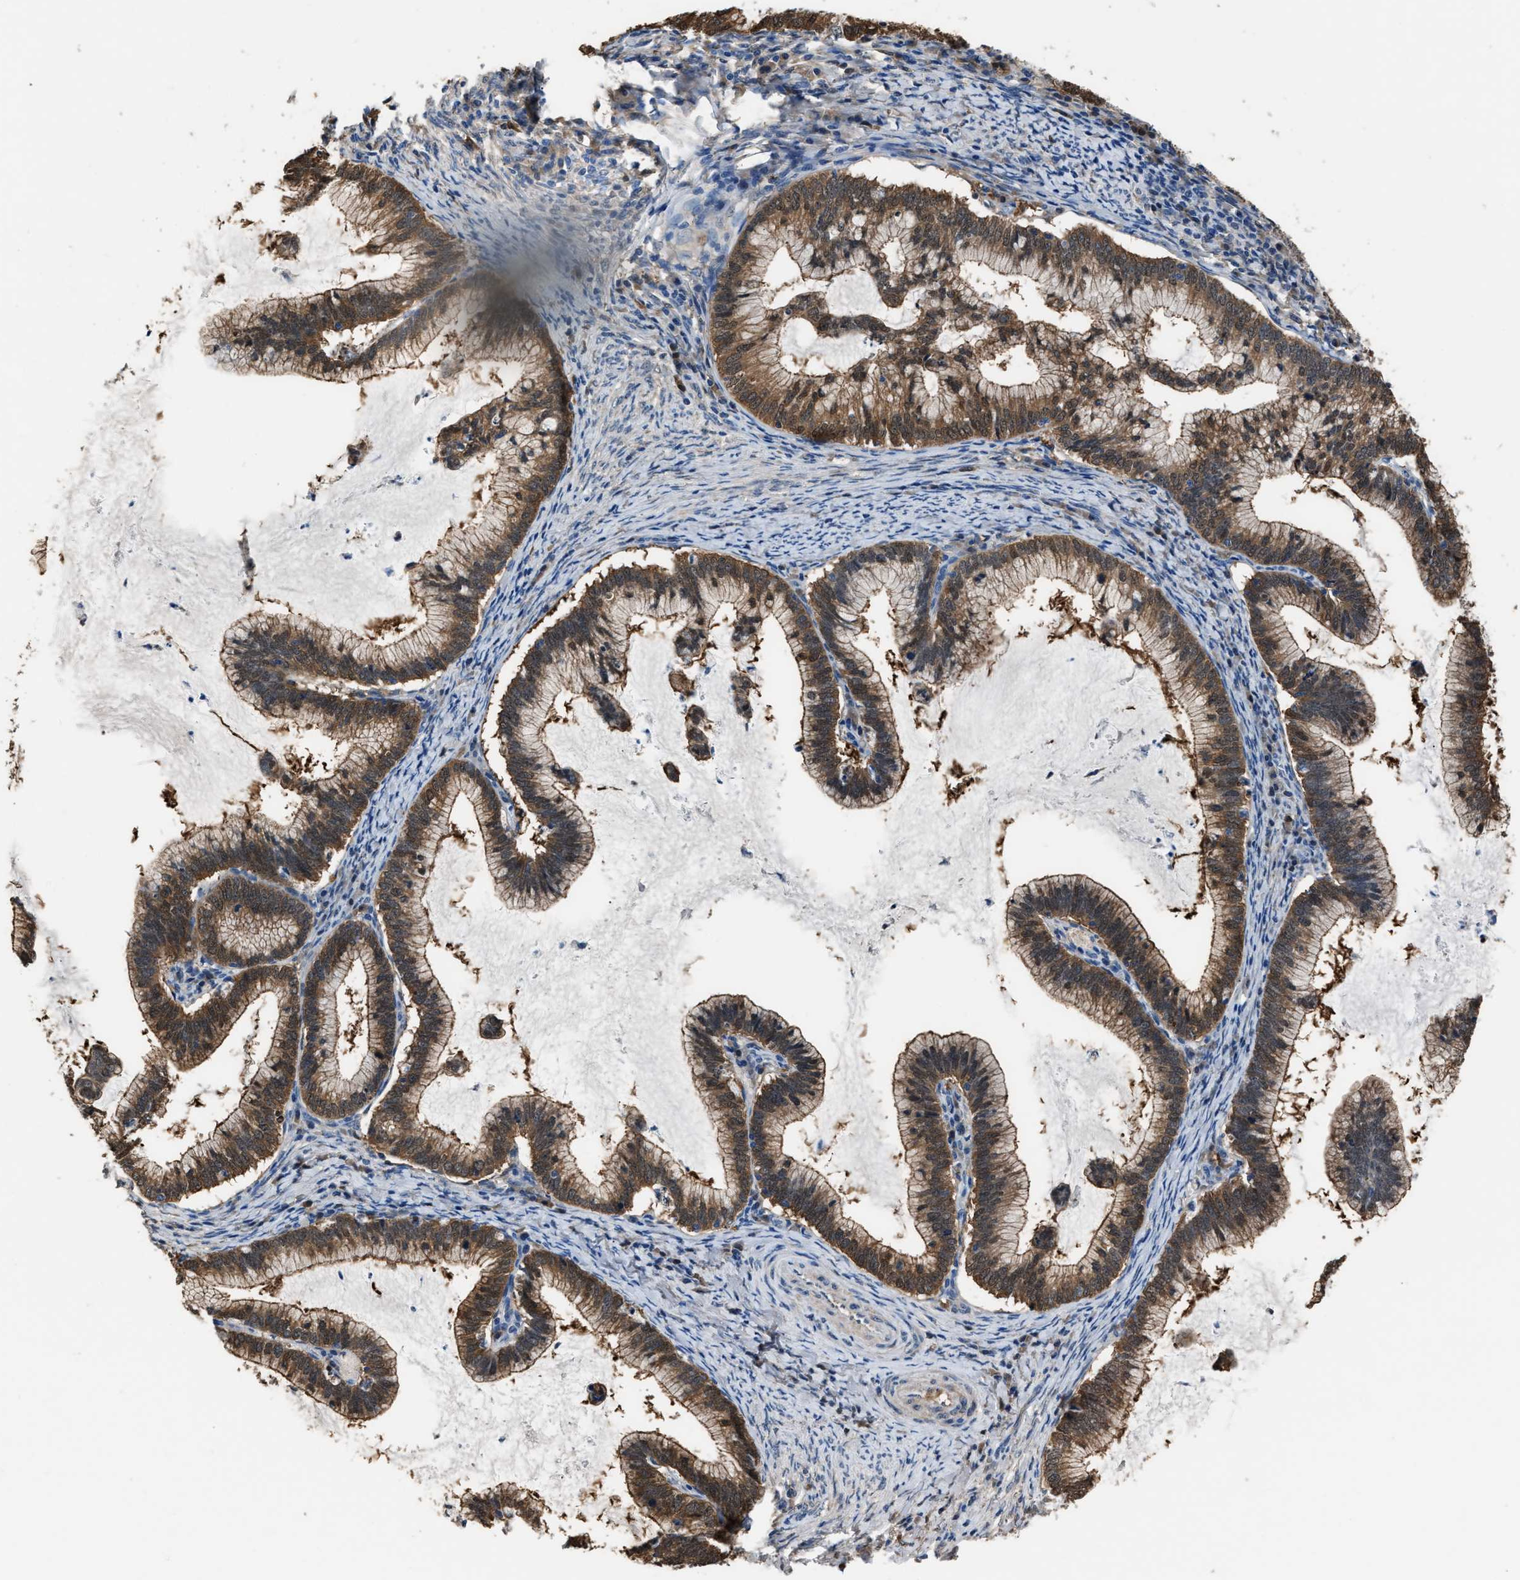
{"staining": {"intensity": "moderate", "quantity": ">75%", "location": "cytoplasmic/membranous"}, "tissue": "cervical cancer", "cell_type": "Tumor cells", "image_type": "cancer", "snomed": [{"axis": "morphology", "description": "Adenocarcinoma, NOS"}, {"axis": "topography", "description": "Cervix"}], "caption": "Cervical cancer tissue shows moderate cytoplasmic/membranous expression in approximately >75% of tumor cells", "gene": "GSTP1", "patient": {"sex": "female", "age": 36}}